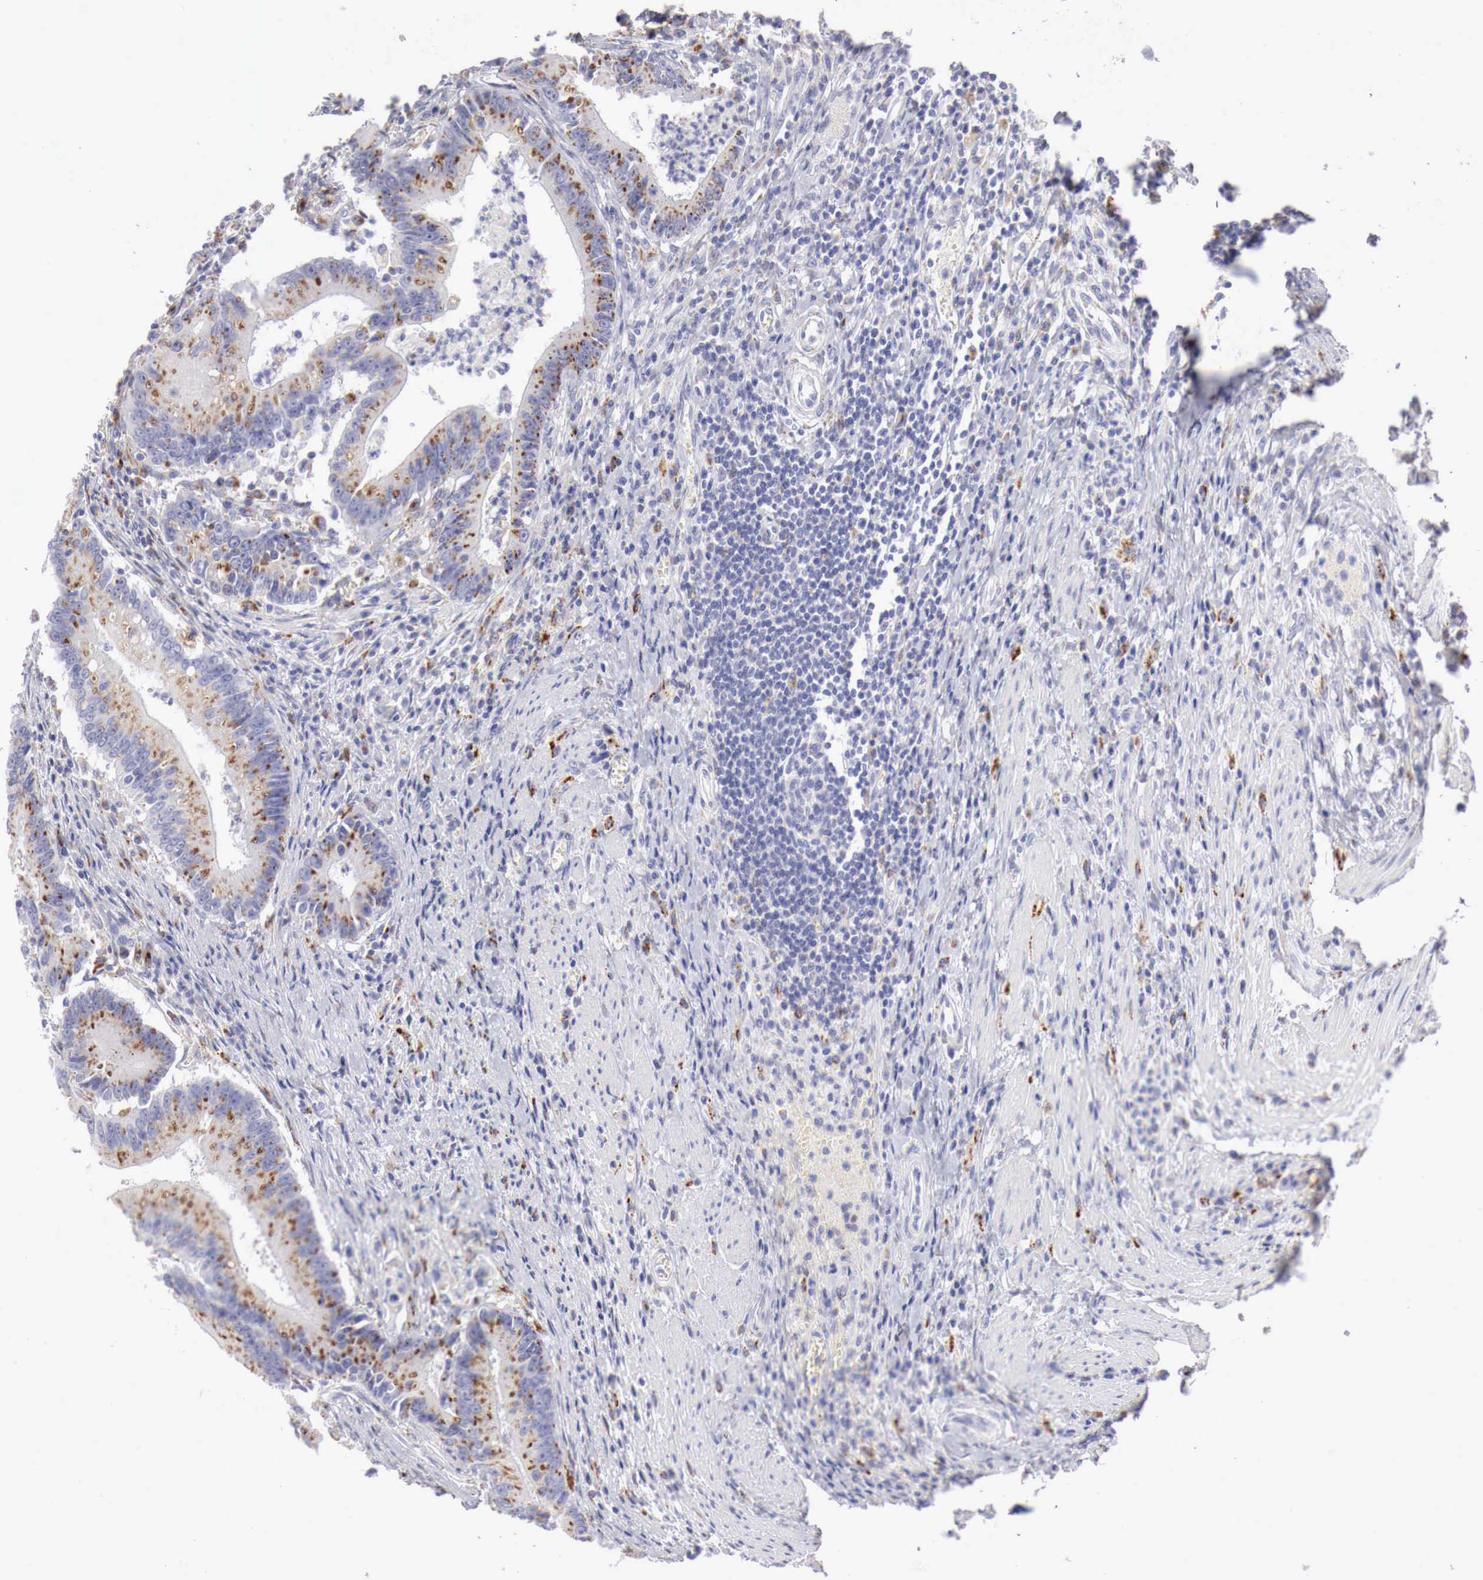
{"staining": {"intensity": "moderate", "quantity": "25%-75%", "location": "cytoplasmic/membranous"}, "tissue": "colorectal cancer", "cell_type": "Tumor cells", "image_type": "cancer", "snomed": [{"axis": "morphology", "description": "Adenocarcinoma, NOS"}, {"axis": "topography", "description": "Rectum"}], "caption": "Immunohistochemistry micrograph of human adenocarcinoma (colorectal) stained for a protein (brown), which displays medium levels of moderate cytoplasmic/membranous positivity in approximately 25%-75% of tumor cells.", "gene": "GLA", "patient": {"sex": "female", "age": 81}}